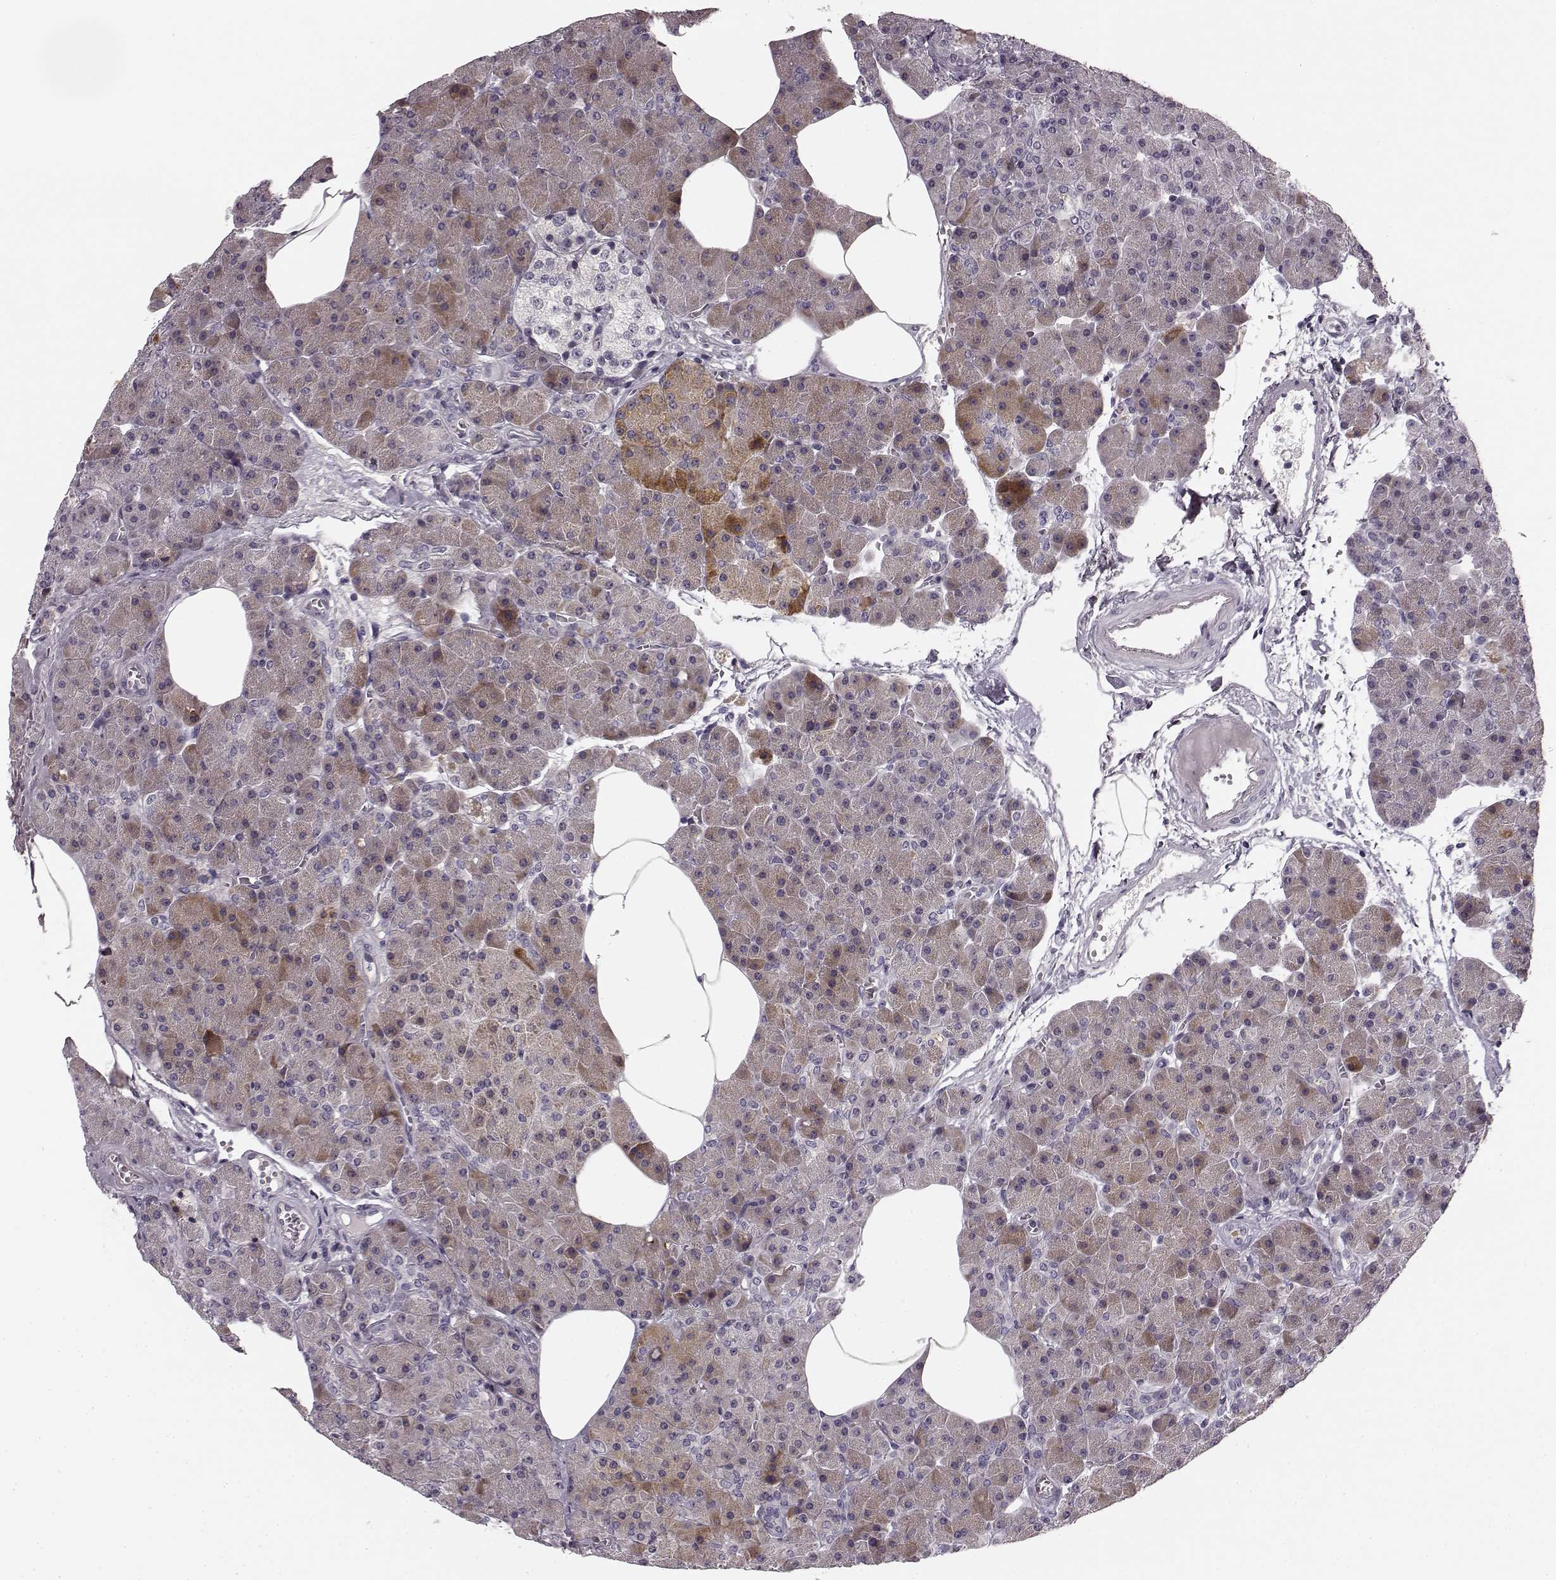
{"staining": {"intensity": "moderate", "quantity": "25%-75%", "location": "cytoplasmic/membranous"}, "tissue": "pancreas", "cell_type": "Exocrine glandular cells", "image_type": "normal", "snomed": [{"axis": "morphology", "description": "Normal tissue, NOS"}, {"axis": "topography", "description": "Pancreas"}], "caption": "Protein expression analysis of benign human pancreas reveals moderate cytoplasmic/membranous positivity in approximately 25%-75% of exocrine glandular cells.", "gene": "FAM234B", "patient": {"sex": "female", "age": 45}}